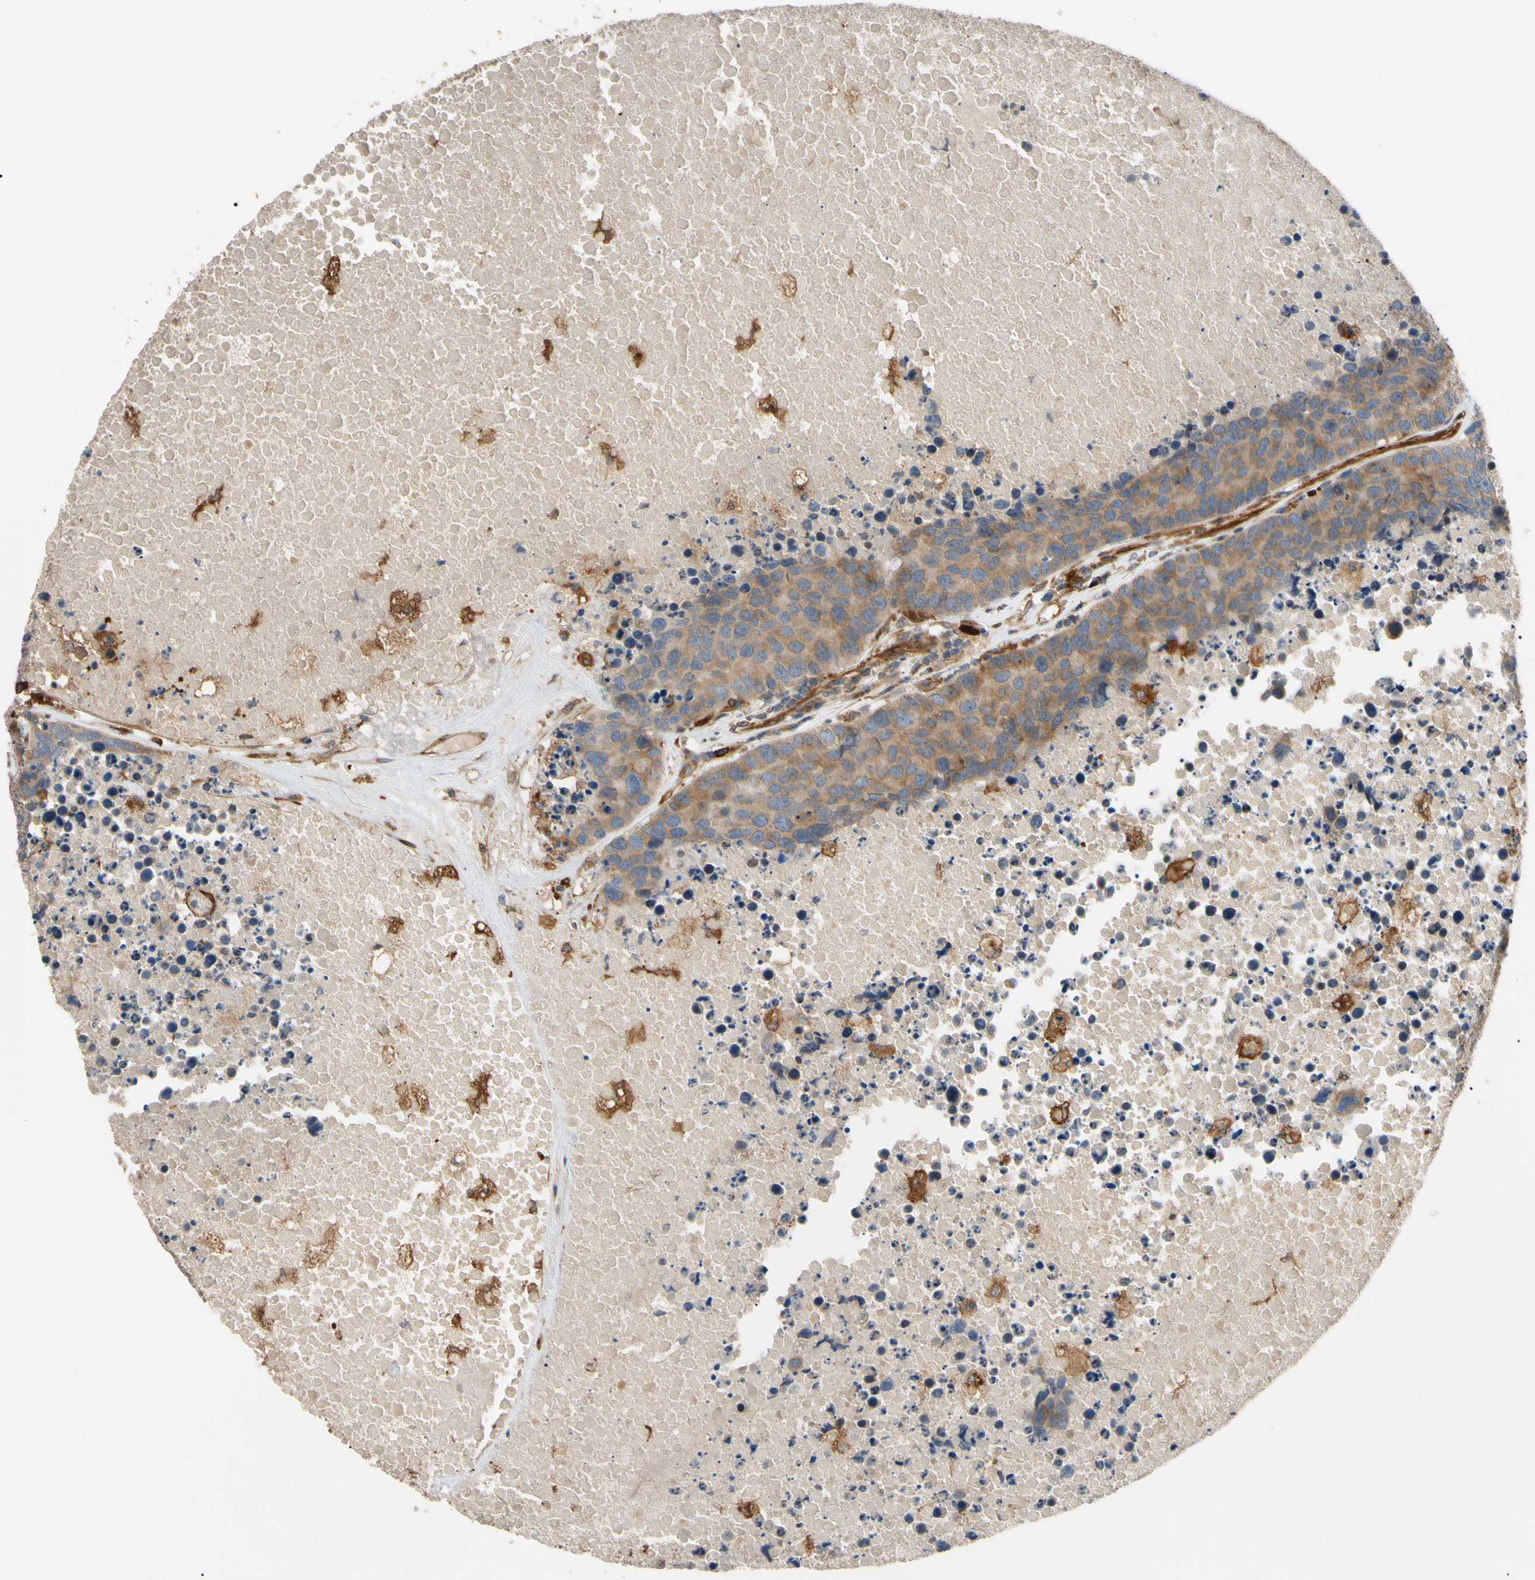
{"staining": {"intensity": "moderate", "quantity": ">75%", "location": "cytoplasmic/membranous"}, "tissue": "carcinoid", "cell_type": "Tumor cells", "image_type": "cancer", "snomed": [{"axis": "morphology", "description": "Carcinoid, malignant, NOS"}, {"axis": "topography", "description": "Lung"}], "caption": "A photomicrograph showing moderate cytoplasmic/membranous positivity in approximately >75% of tumor cells in carcinoid, as visualized by brown immunohistochemical staining.", "gene": "SPTLC1", "patient": {"sex": "male", "age": 60}}